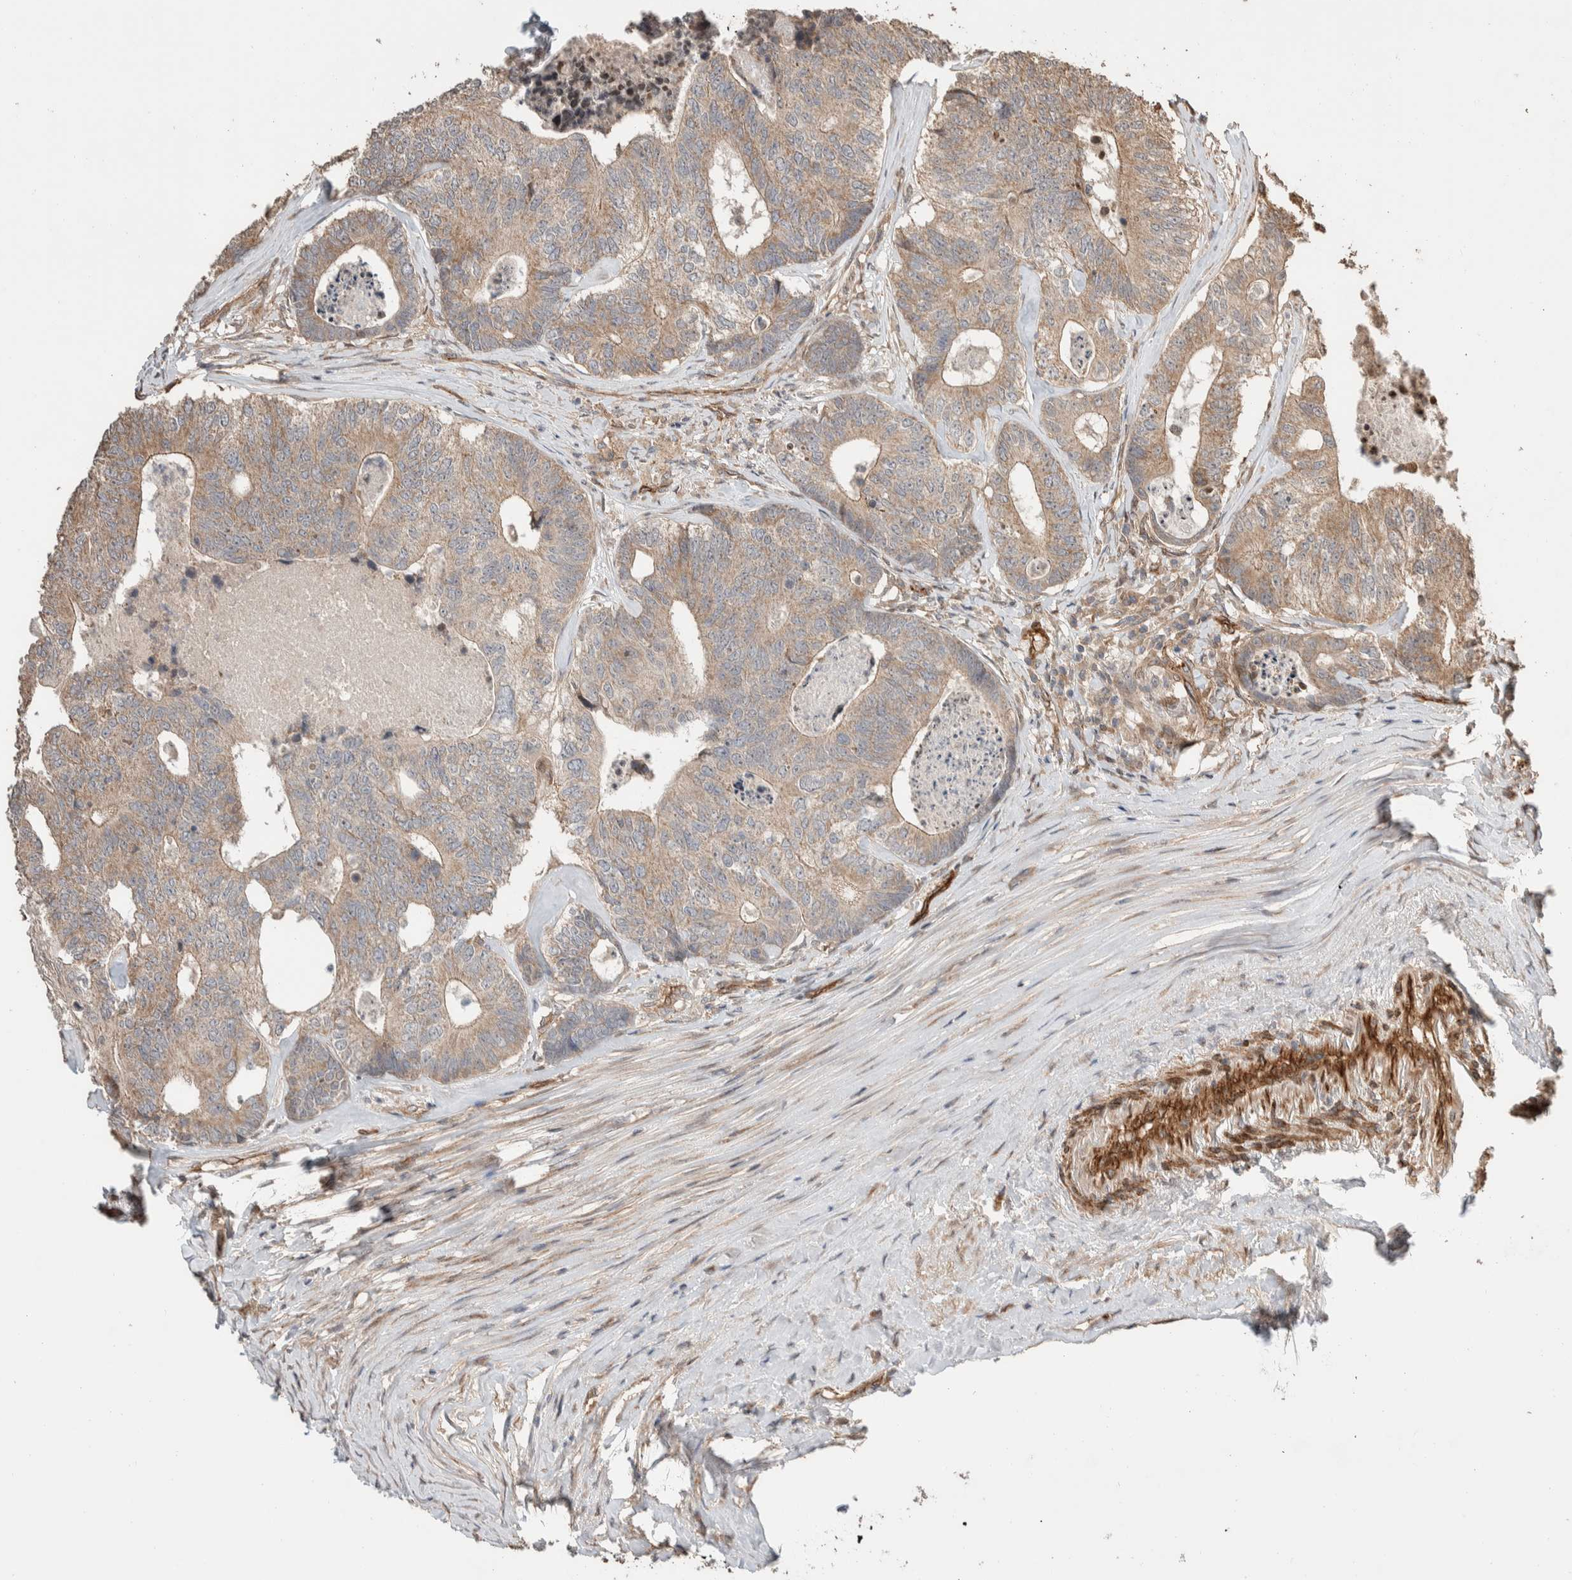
{"staining": {"intensity": "weak", "quantity": ">75%", "location": "cytoplasmic/membranous"}, "tissue": "colorectal cancer", "cell_type": "Tumor cells", "image_type": "cancer", "snomed": [{"axis": "morphology", "description": "Adenocarcinoma, NOS"}, {"axis": "topography", "description": "Colon"}], "caption": "The immunohistochemical stain highlights weak cytoplasmic/membranous staining in tumor cells of colorectal cancer (adenocarcinoma) tissue. The protein of interest is stained brown, and the nuclei are stained in blue (DAB (3,3'-diaminobenzidine) IHC with brightfield microscopy, high magnification).", "gene": "ERC1", "patient": {"sex": "female", "age": 67}}